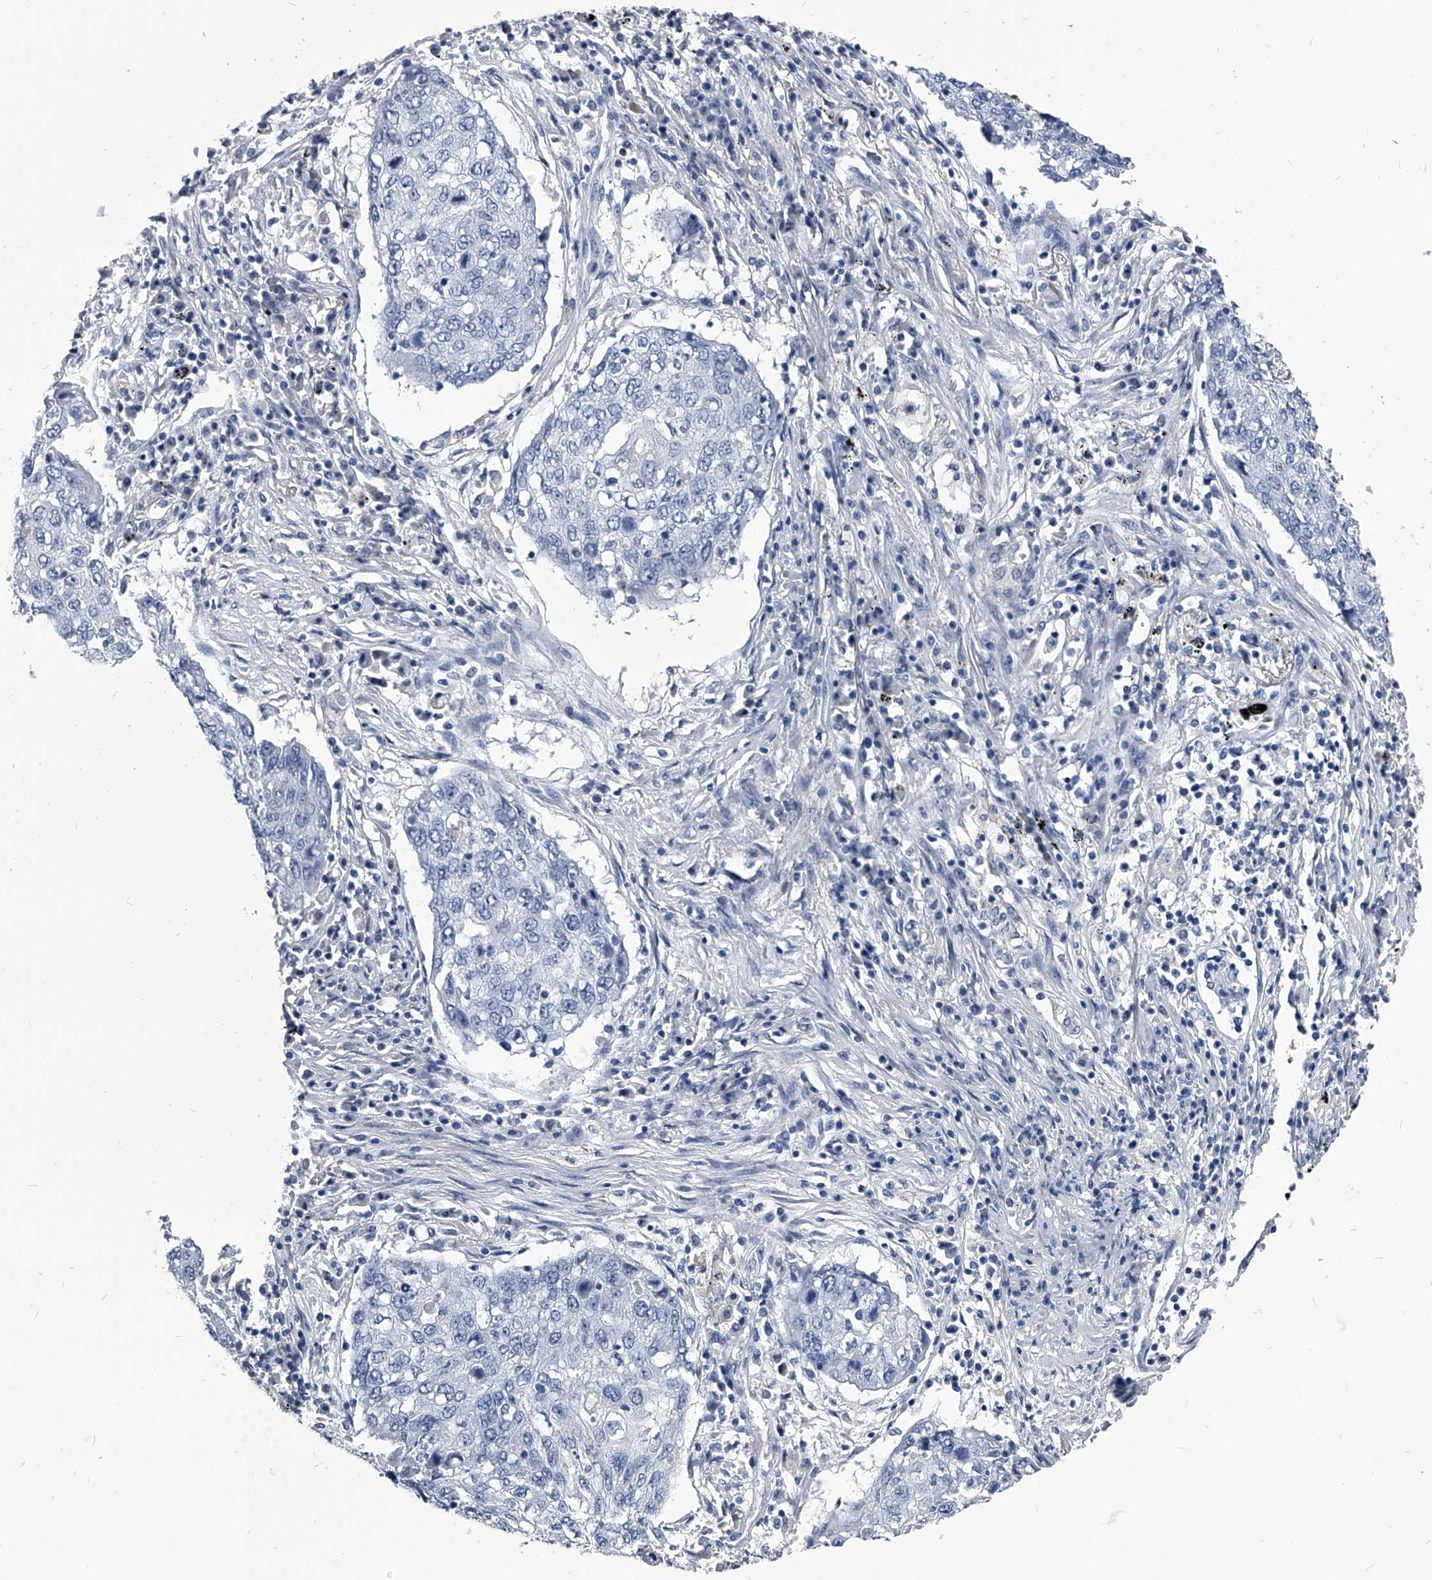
{"staining": {"intensity": "negative", "quantity": "none", "location": "none"}, "tissue": "lung cancer", "cell_type": "Tumor cells", "image_type": "cancer", "snomed": [{"axis": "morphology", "description": "Squamous cell carcinoma, NOS"}, {"axis": "topography", "description": "Lung"}], "caption": "There is no significant staining in tumor cells of lung cancer (squamous cell carcinoma).", "gene": "PDXK", "patient": {"sex": "female", "age": 63}}